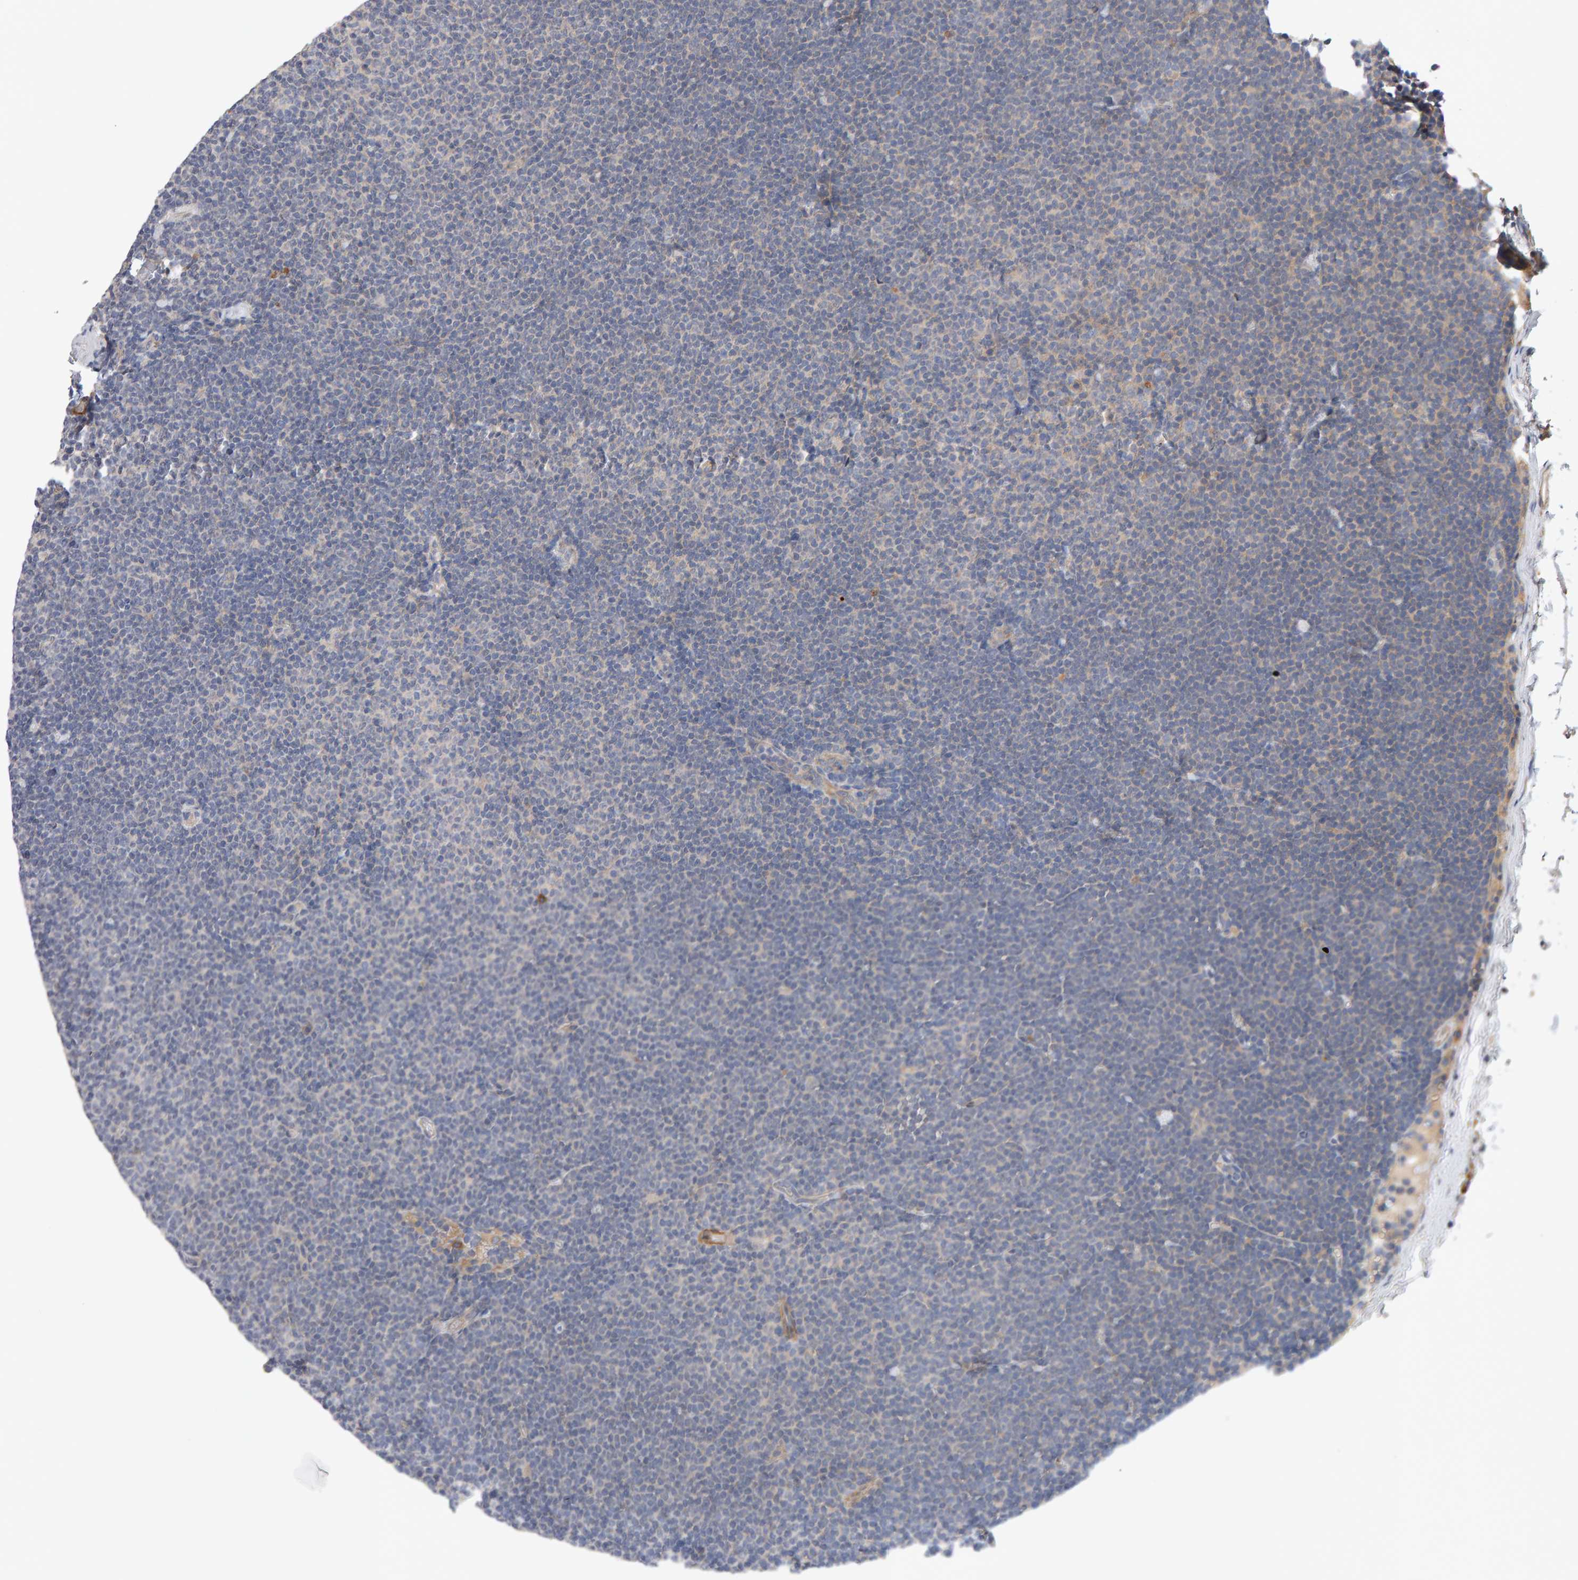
{"staining": {"intensity": "negative", "quantity": "none", "location": "none"}, "tissue": "lymphoma", "cell_type": "Tumor cells", "image_type": "cancer", "snomed": [{"axis": "morphology", "description": "Malignant lymphoma, non-Hodgkin's type, Low grade"}, {"axis": "topography", "description": "Lymph node"}], "caption": "A histopathology image of lymphoma stained for a protein shows no brown staining in tumor cells.", "gene": "RNF19A", "patient": {"sex": "female", "age": 53}}